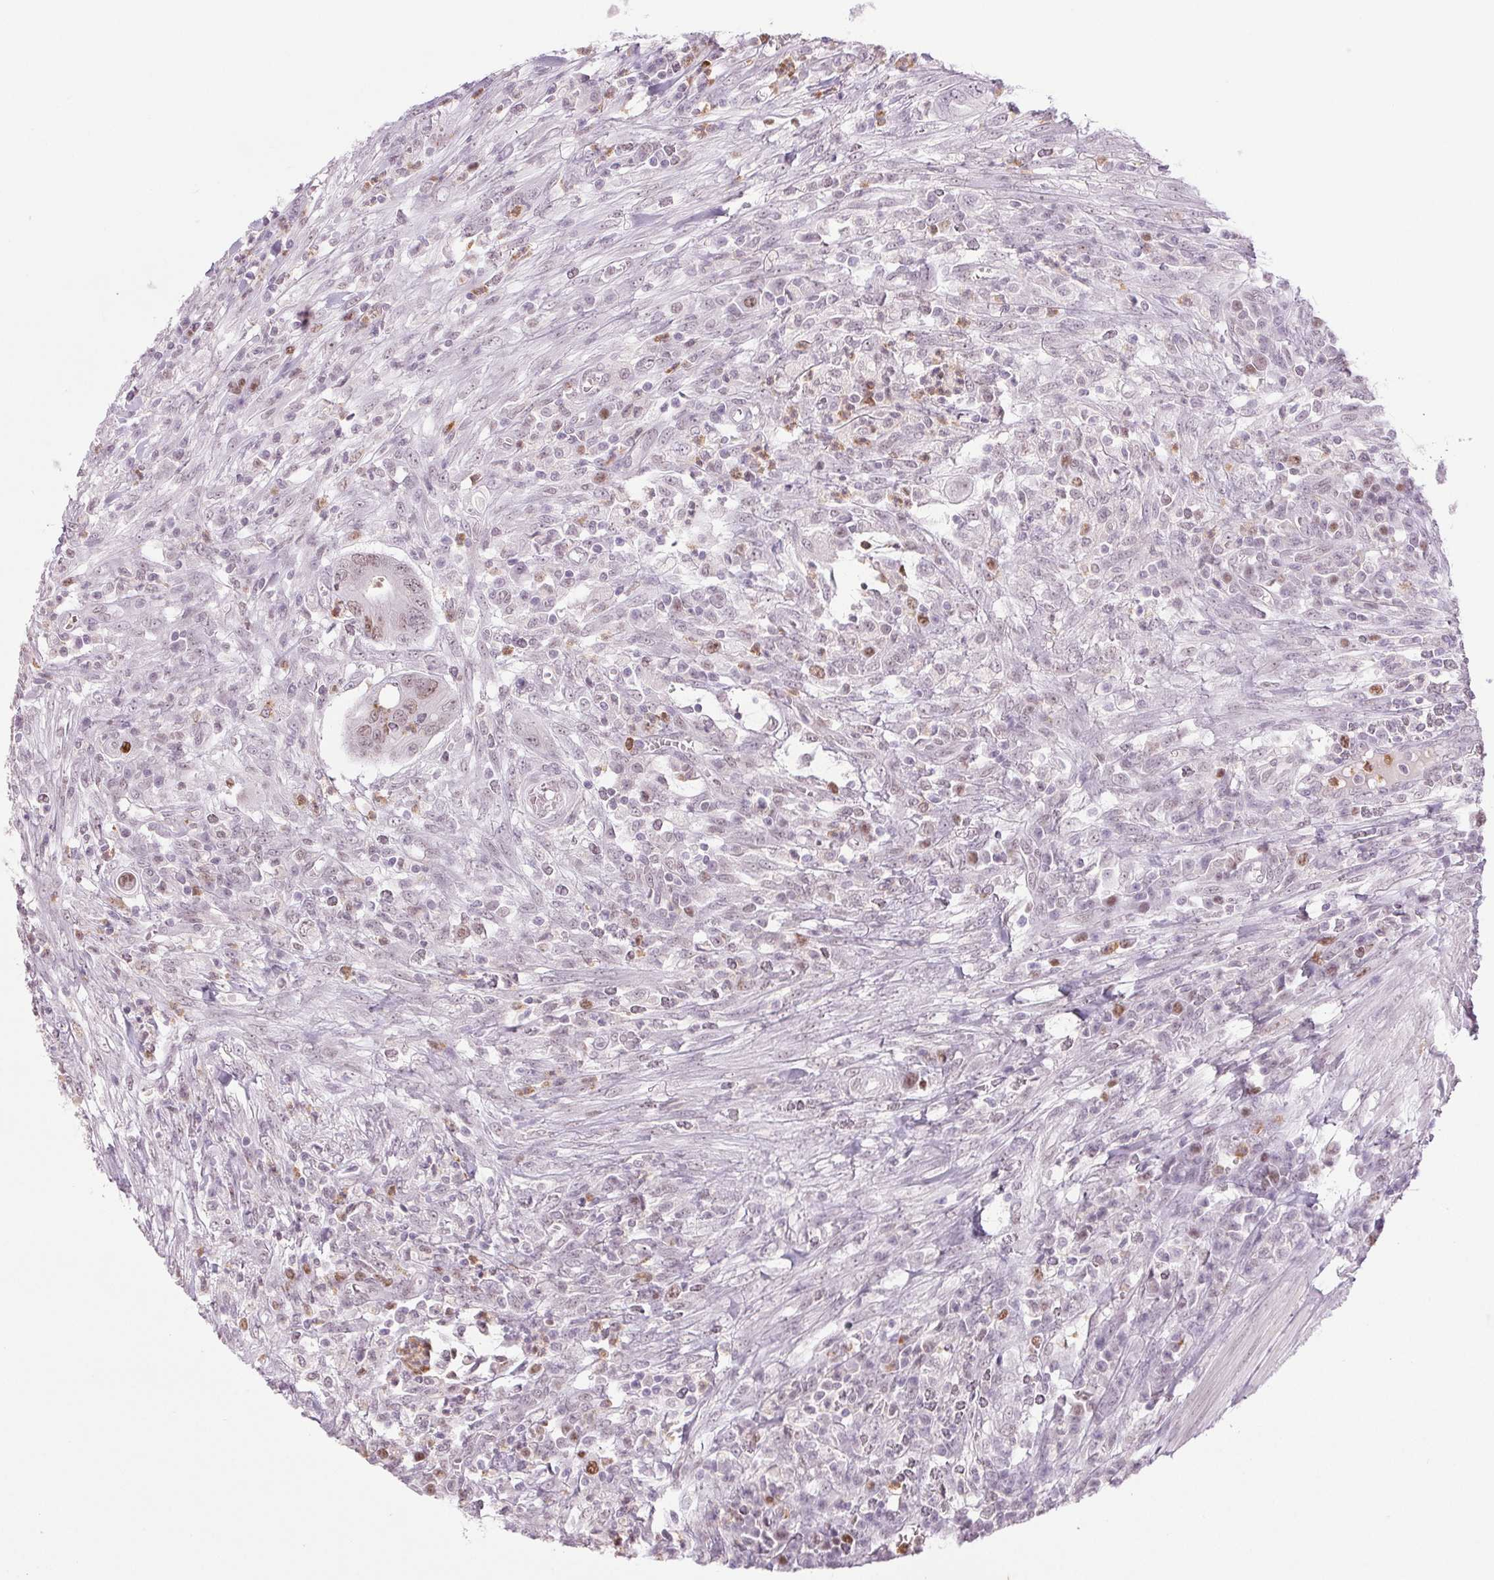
{"staining": {"intensity": "weak", "quantity": "<25%", "location": "nuclear"}, "tissue": "colorectal cancer", "cell_type": "Tumor cells", "image_type": "cancer", "snomed": [{"axis": "morphology", "description": "Adenocarcinoma, NOS"}, {"axis": "topography", "description": "Colon"}], "caption": "Micrograph shows no protein expression in tumor cells of colorectal cancer (adenocarcinoma) tissue. (DAB (3,3'-diaminobenzidine) immunohistochemistry (IHC) with hematoxylin counter stain).", "gene": "SMIM6", "patient": {"sex": "male", "age": 65}}